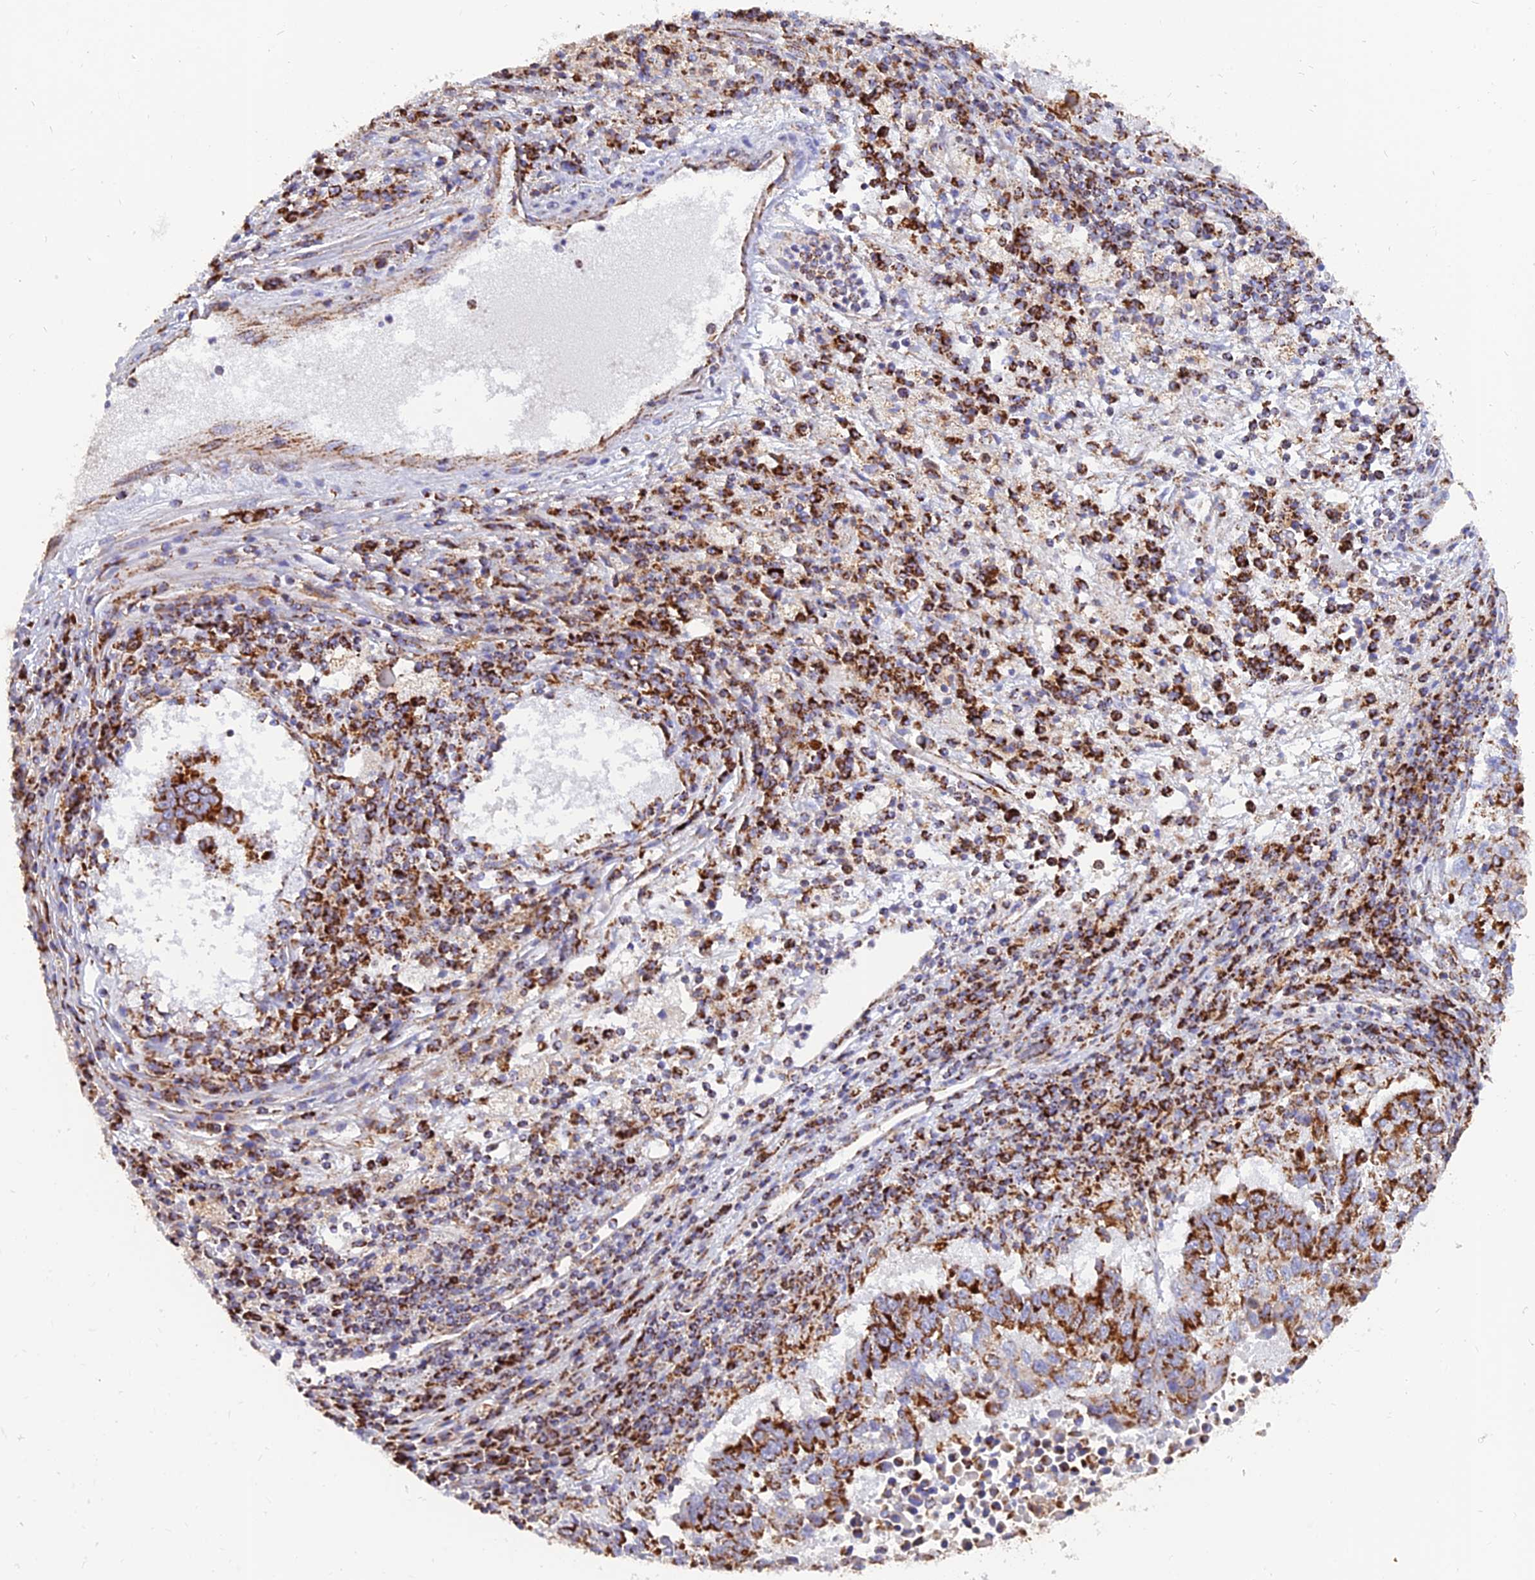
{"staining": {"intensity": "strong", "quantity": ">75%", "location": "cytoplasmic/membranous"}, "tissue": "lung cancer", "cell_type": "Tumor cells", "image_type": "cancer", "snomed": [{"axis": "morphology", "description": "Squamous cell carcinoma, NOS"}, {"axis": "topography", "description": "Lung"}], "caption": "Tumor cells display strong cytoplasmic/membranous staining in approximately >75% of cells in lung cancer (squamous cell carcinoma).", "gene": "NDUFB6", "patient": {"sex": "male", "age": 73}}